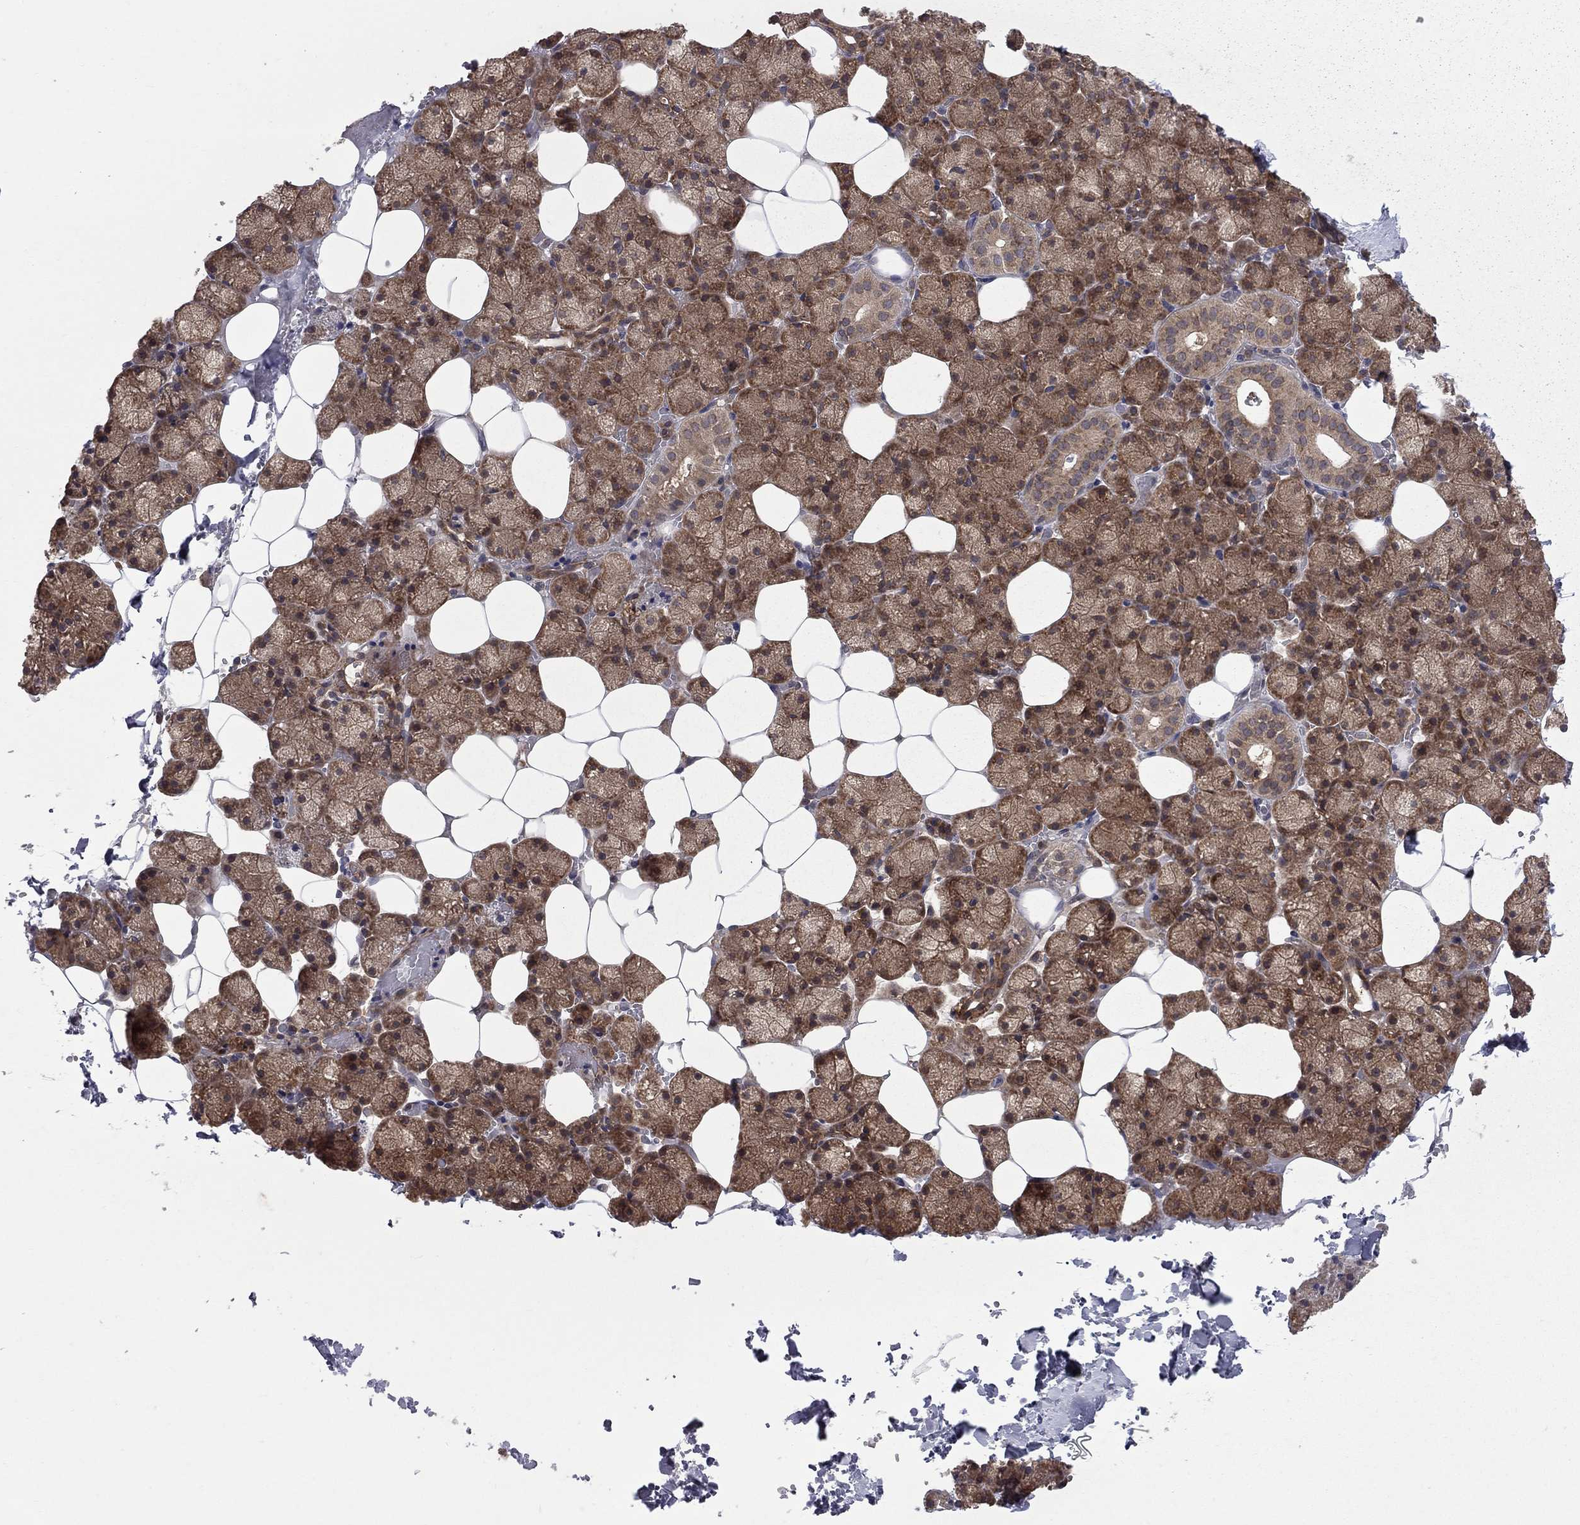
{"staining": {"intensity": "moderate", "quantity": ">75%", "location": "cytoplasmic/membranous"}, "tissue": "salivary gland", "cell_type": "Glandular cells", "image_type": "normal", "snomed": [{"axis": "morphology", "description": "Normal tissue, NOS"}, {"axis": "topography", "description": "Salivary gland"}], "caption": "Salivary gland stained with immunohistochemistry shows moderate cytoplasmic/membranous expression in approximately >75% of glandular cells. The staining is performed using DAB brown chromogen to label protein expression. The nuclei are counter-stained blue using hematoxylin.", "gene": "NAA50", "patient": {"sex": "male", "age": 38}}